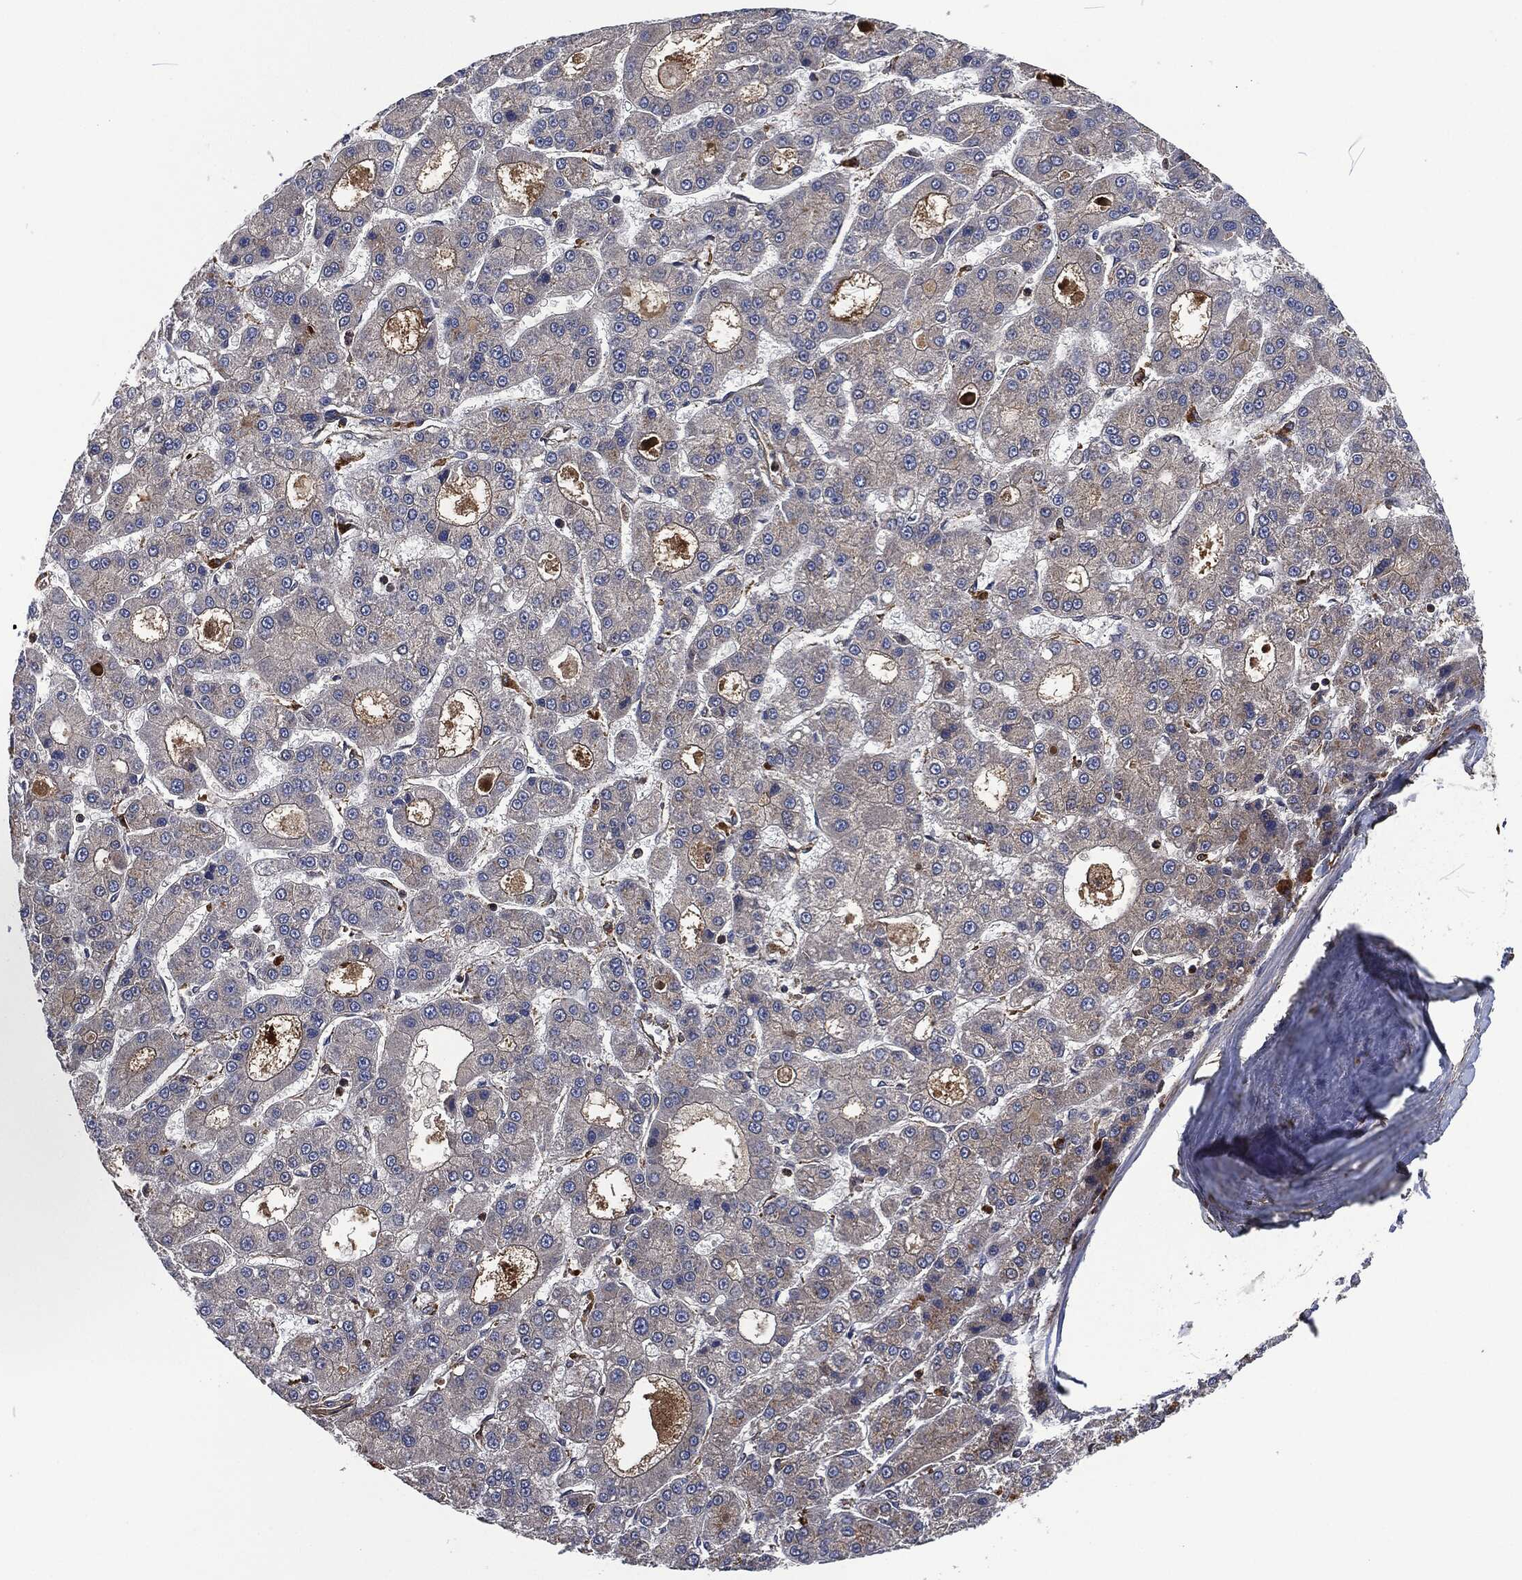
{"staining": {"intensity": "weak", "quantity": "<25%", "location": "cytoplasmic/membranous"}, "tissue": "liver cancer", "cell_type": "Tumor cells", "image_type": "cancer", "snomed": [{"axis": "morphology", "description": "Carcinoma, Hepatocellular, NOS"}, {"axis": "topography", "description": "Liver"}], "caption": "Immunohistochemistry (IHC) micrograph of neoplastic tissue: human hepatocellular carcinoma (liver) stained with DAB shows no significant protein staining in tumor cells. The staining is performed using DAB brown chromogen with nuclei counter-stained in using hematoxylin.", "gene": "LGALS9", "patient": {"sex": "male", "age": 70}}